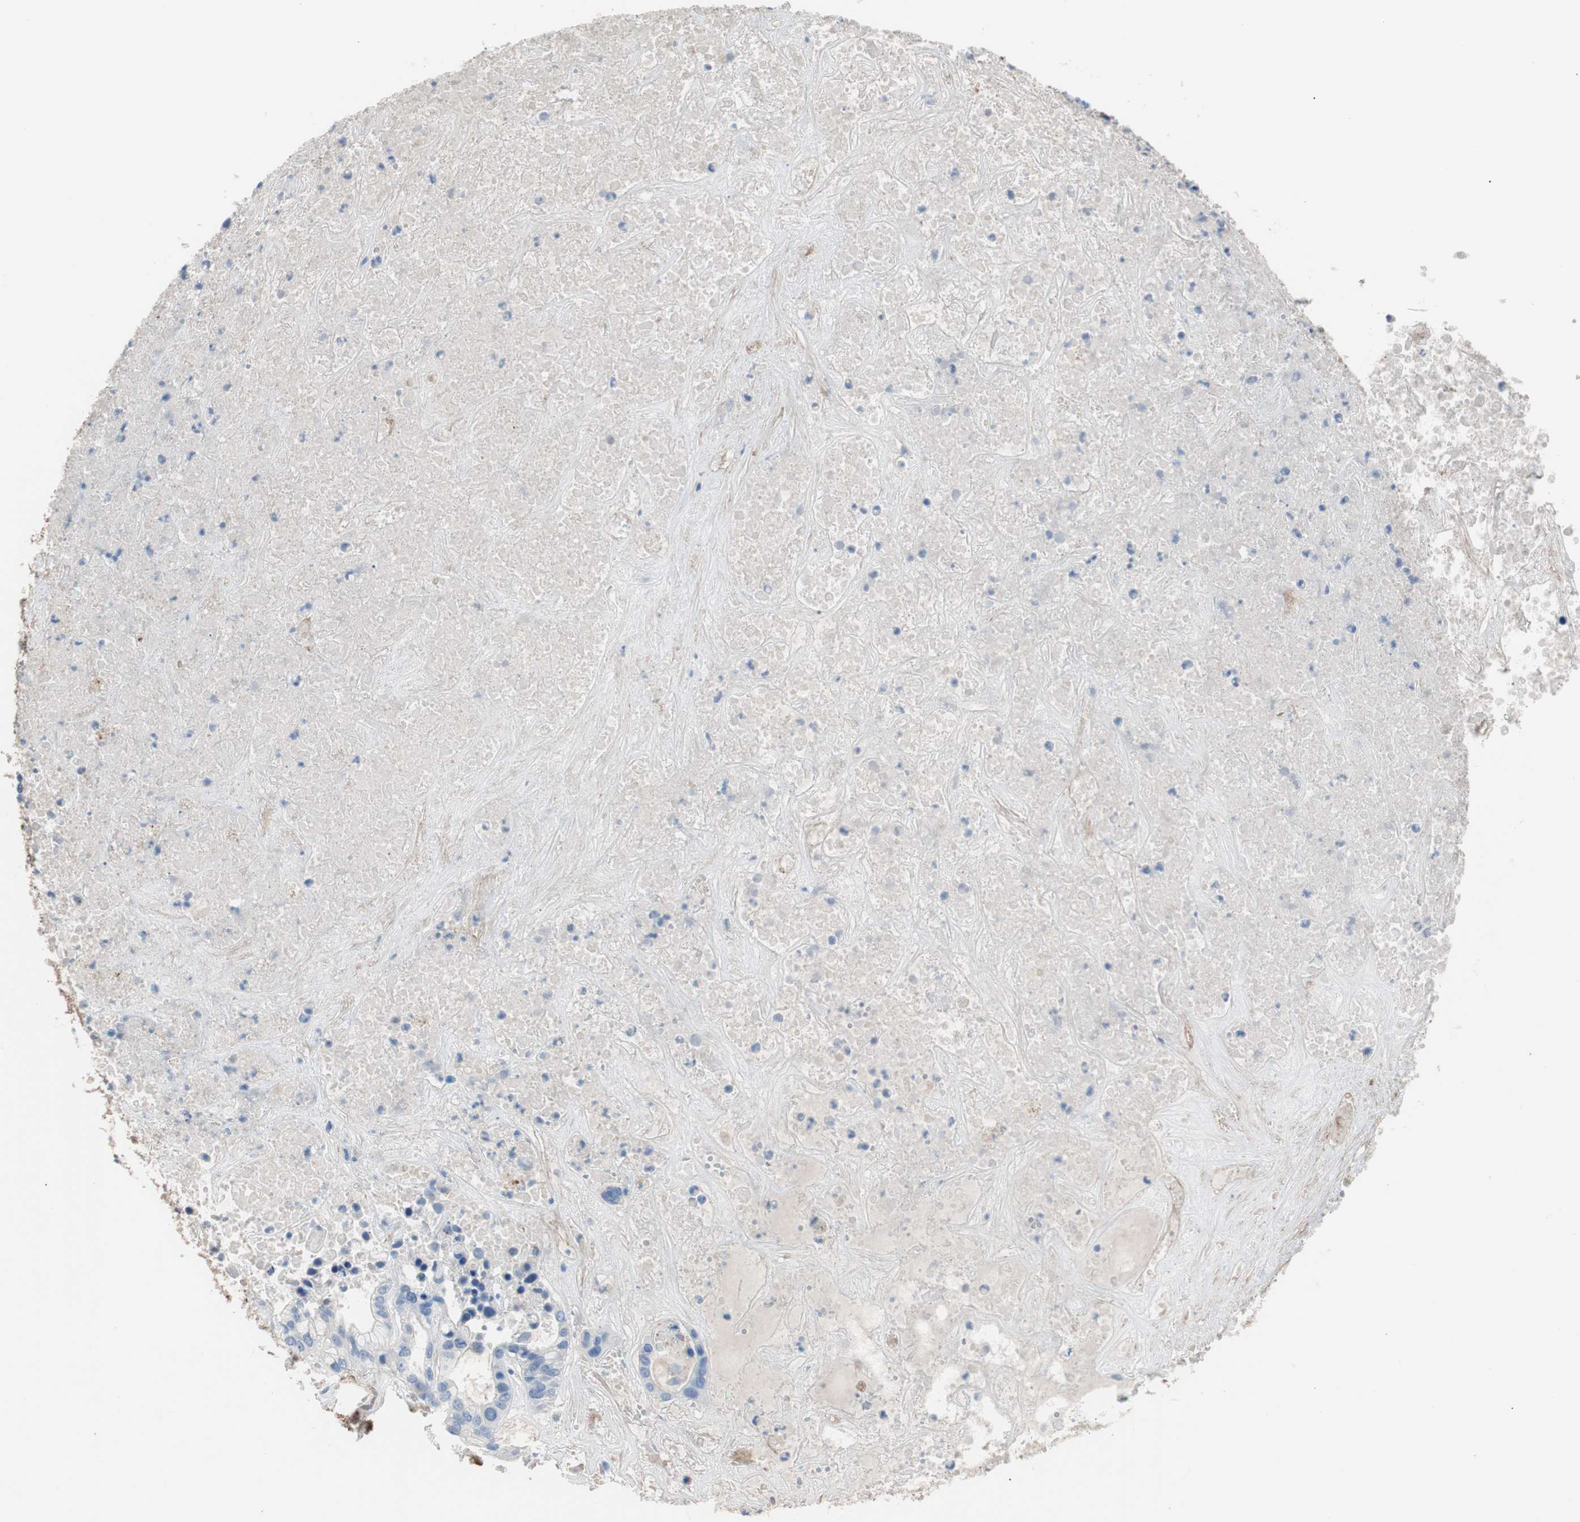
{"staining": {"intensity": "negative", "quantity": "none", "location": "none"}, "tissue": "liver cancer", "cell_type": "Tumor cells", "image_type": "cancer", "snomed": [{"axis": "morphology", "description": "Cholangiocarcinoma"}, {"axis": "topography", "description": "Liver"}], "caption": "Liver cancer was stained to show a protein in brown. There is no significant staining in tumor cells.", "gene": "CD81", "patient": {"sex": "female", "age": 65}}